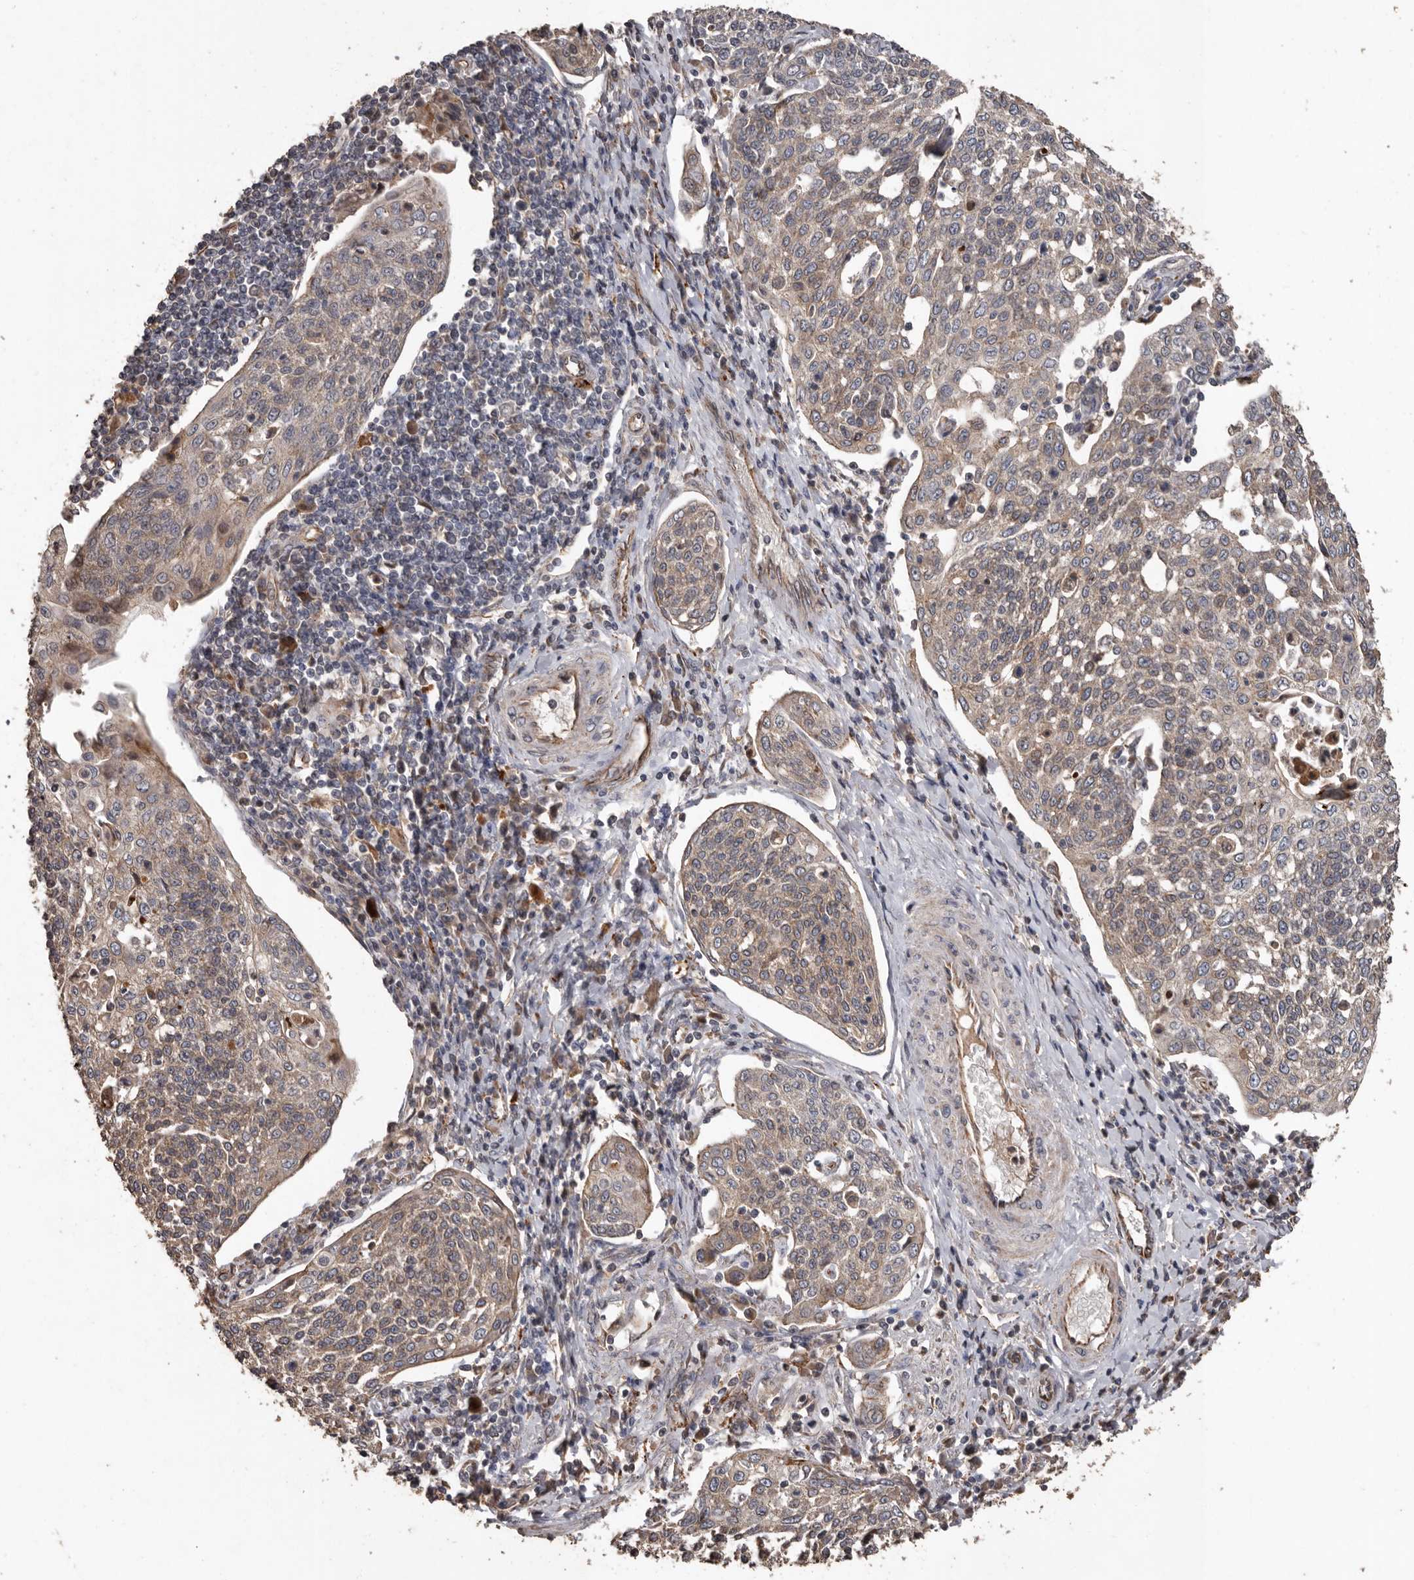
{"staining": {"intensity": "weak", "quantity": ">75%", "location": "cytoplasmic/membranous"}, "tissue": "cervical cancer", "cell_type": "Tumor cells", "image_type": "cancer", "snomed": [{"axis": "morphology", "description": "Squamous cell carcinoma, NOS"}, {"axis": "topography", "description": "Cervix"}], "caption": "IHC micrograph of neoplastic tissue: human squamous cell carcinoma (cervical) stained using IHC displays low levels of weak protein expression localized specifically in the cytoplasmic/membranous of tumor cells, appearing as a cytoplasmic/membranous brown color.", "gene": "BRAT1", "patient": {"sex": "female", "age": 34}}